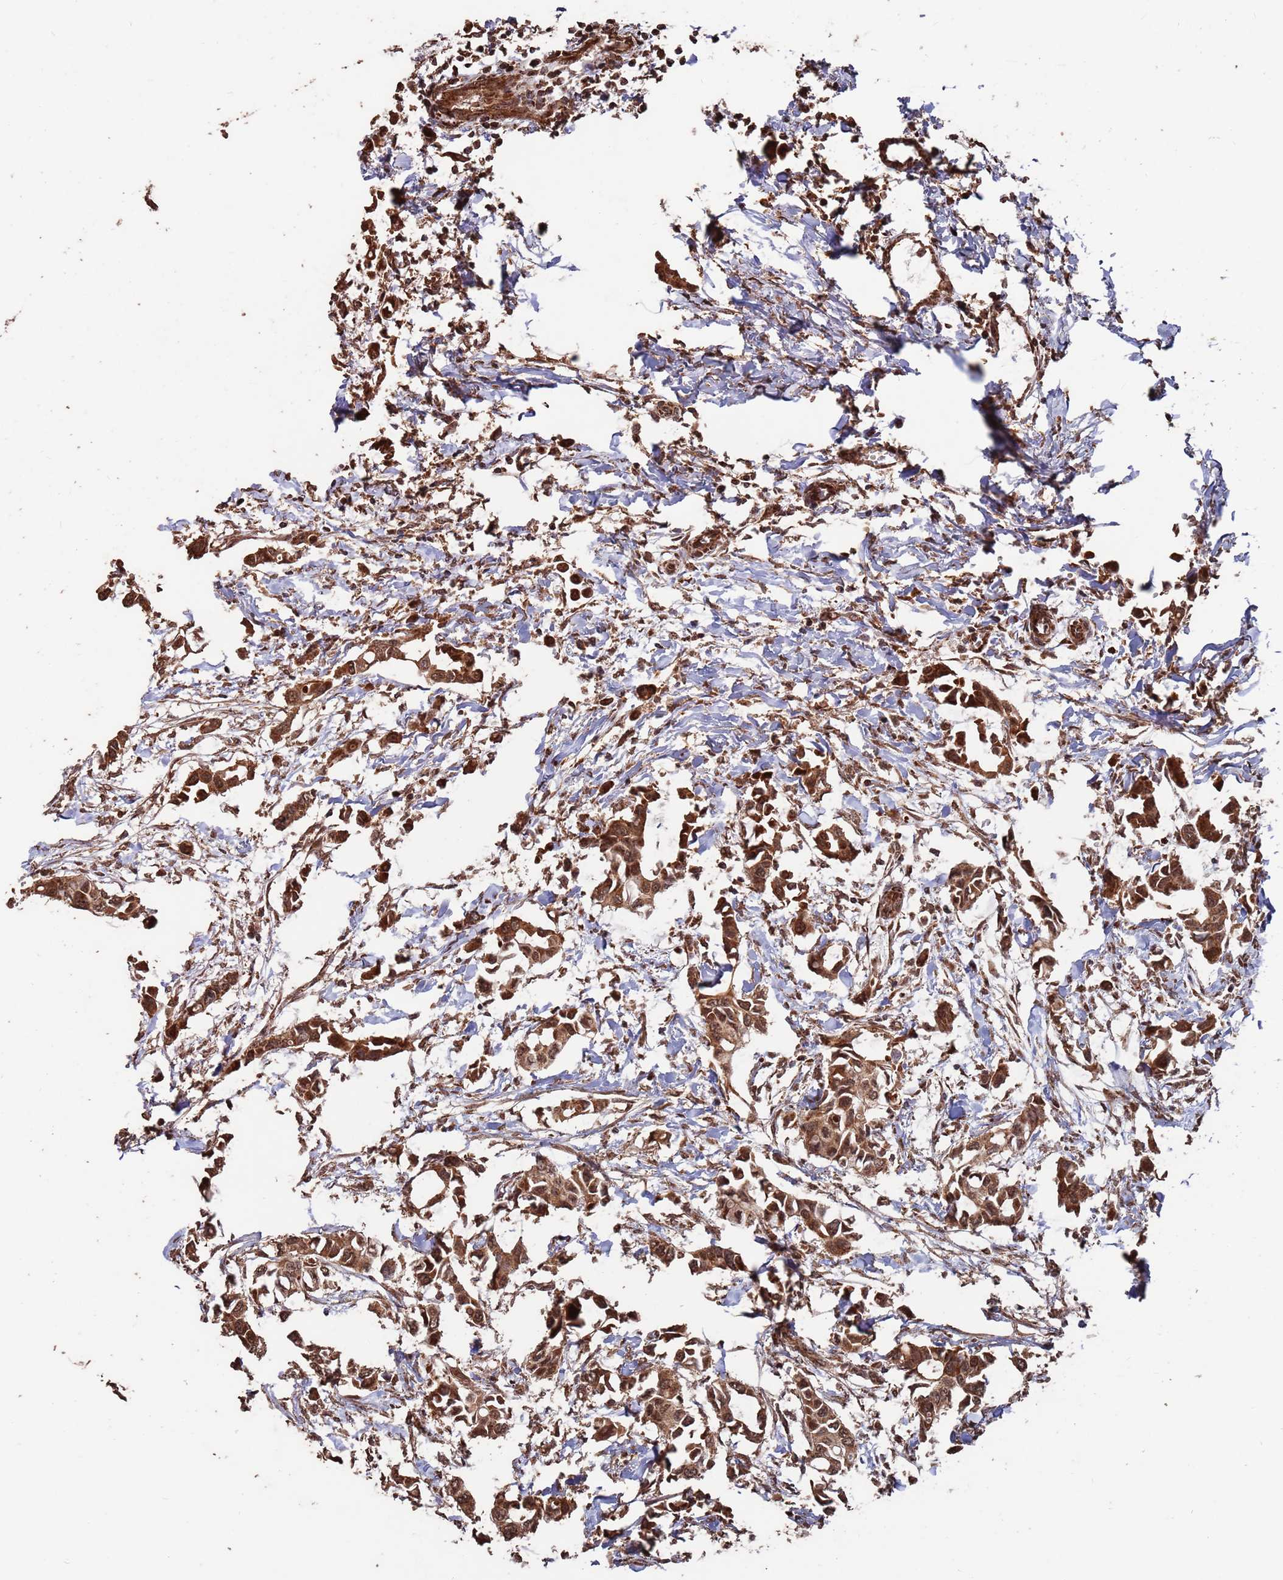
{"staining": {"intensity": "moderate", "quantity": ">75%", "location": "cytoplasmic/membranous,nuclear"}, "tissue": "breast cancer", "cell_type": "Tumor cells", "image_type": "cancer", "snomed": [{"axis": "morphology", "description": "Duct carcinoma"}, {"axis": "topography", "description": "Breast"}], "caption": "Protein expression by immunohistochemistry demonstrates moderate cytoplasmic/membranous and nuclear staining in approximately >75% of tumor cells in infiltrating ductal carcinoma (breast). (DAB = brown stain, brightfield microscopy at high magnification).", "gene": "PRR7", "patient": {"sex": "female", "age": 41}}